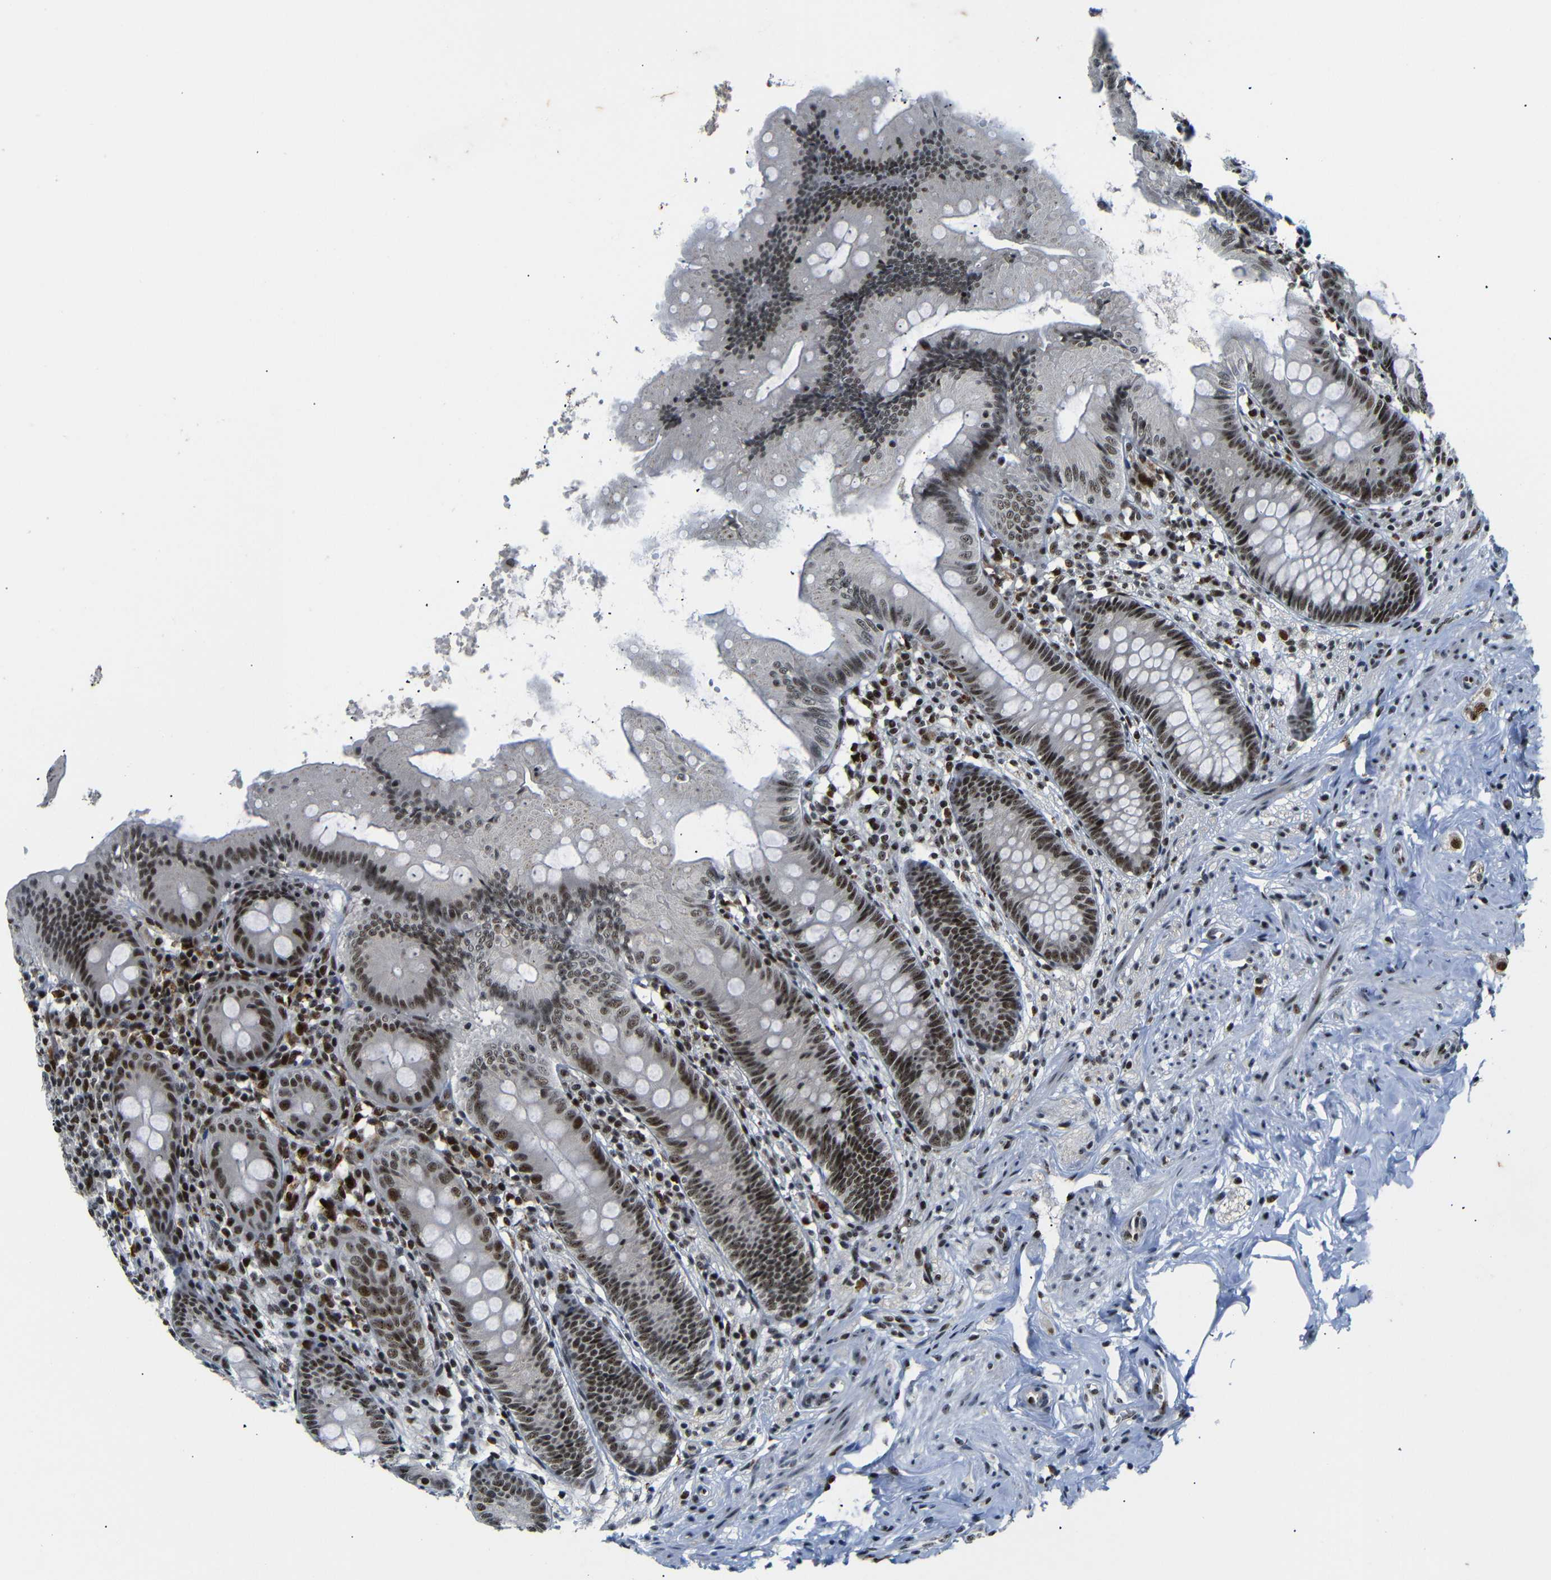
{"staining": {"intensity": "strong", "quantity": ">75%", "location": "nuclear"}, "tissue": "appendix", "cell_type": "Glandular cells", "image_type": "normal", "snomed": [{"axis": "morphology", "description": "Normal tissue, NOS"}, {"axis": "topography", "description": "Appendix"}], "caption": "This photomicrograph demonstrates immunohistochemistry (IHC) staining of unremarkable human appendix, with high strong nuclear positivity in about >75% of glandular cells.", "gene": "SETDB2", "patient": {"sex": "male", "age": 56}}